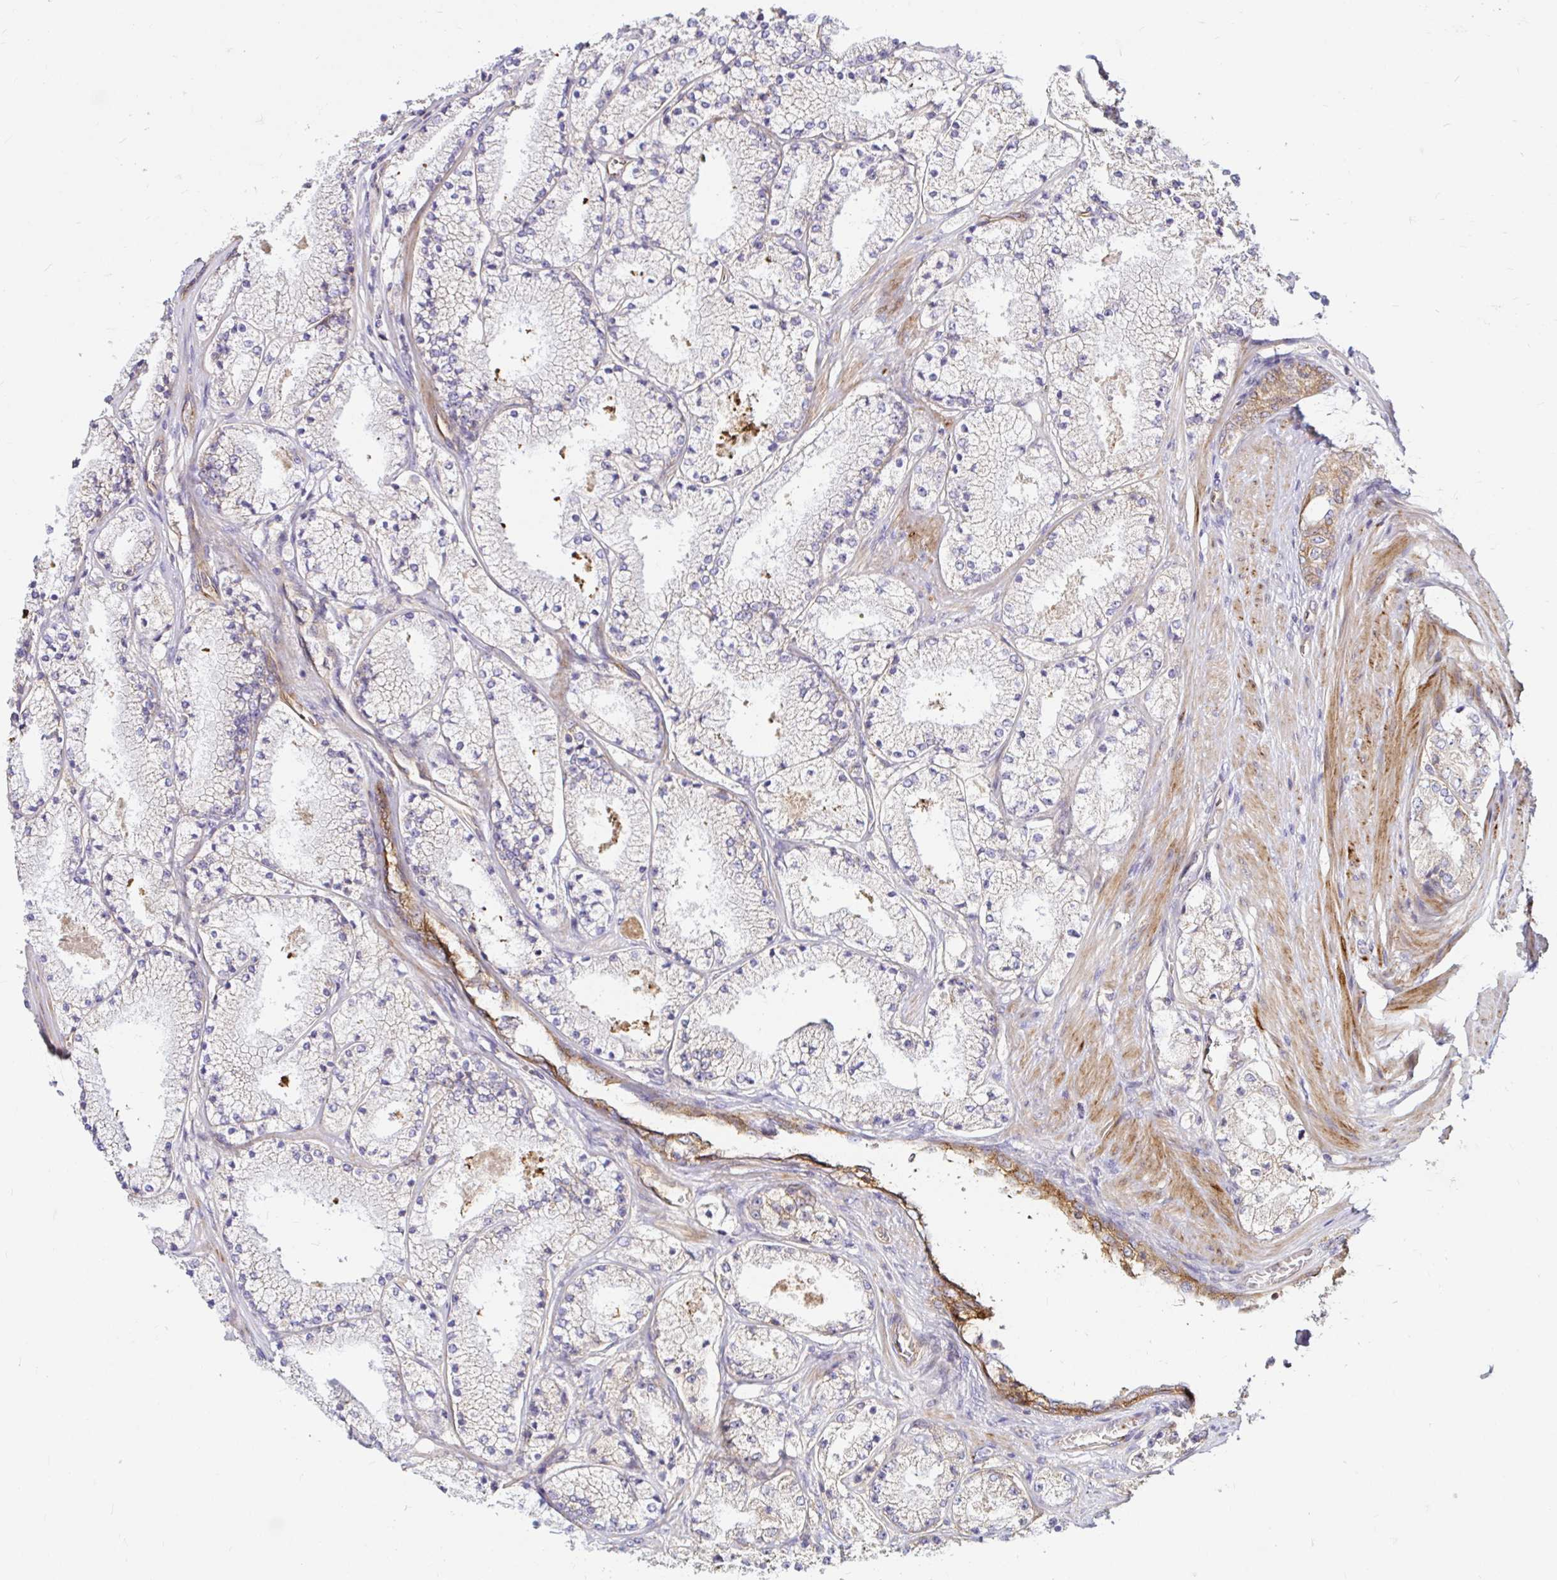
{"staining": {"intensity": "negative", "quantity": "none", "location": "none"}, "tissue": "prostate cancer", "cell_type": "Tumor cells", "image_type": "cancer", "snomed": [{"axis": "morphology", "description": "Adenocarcinoma, High grade"}, {"axis": "topography", "description": "Prostate"}], "caption": "This is an immunohistochemistry (IHC) photomicrograph of prostate cancer (high-grade adenocarcinoma). There is no positivity in tumor cells.", "gene": "ITGA2", "patient": {"sex": "male", "age": 63}}